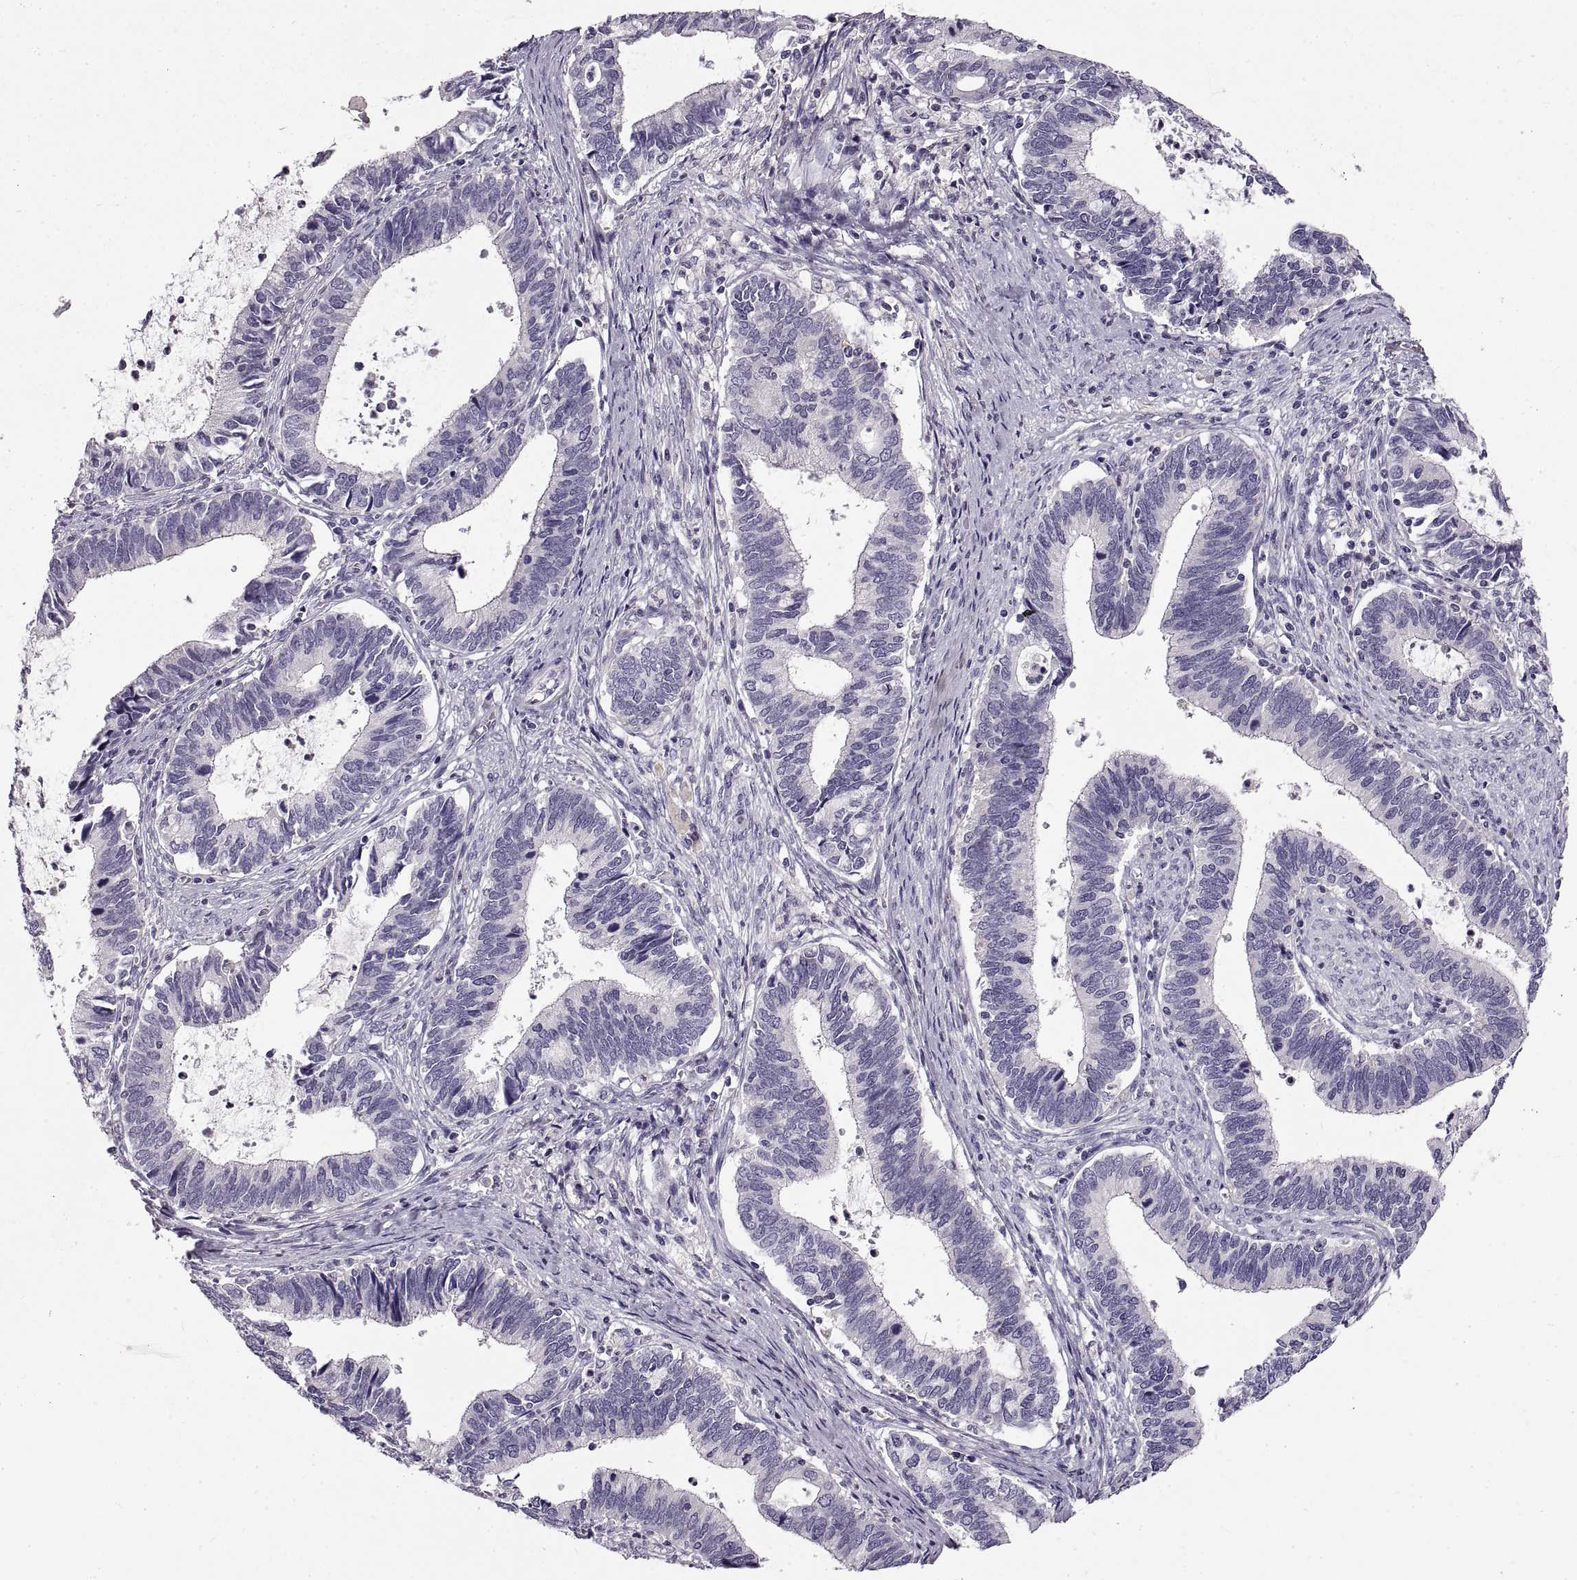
{"staining": {"intensity": "negative", "quantity": "none", "location": "none"}, "tissue": "cervical cancer", "cell_type": "Tumor cells", "image_type": "cancer", "snomed": [{"axis": "morphology", "description": "Adenocarcinoma, NOS"}, {"axis": "topography", "description": "Cervix"}], "caption": "Cervical cancer stained for a protein using immunohistochemistry reveals no positivity tumor cells.", "gene": "ADAM32", "patient": {"sex": "female", "age": 42}}